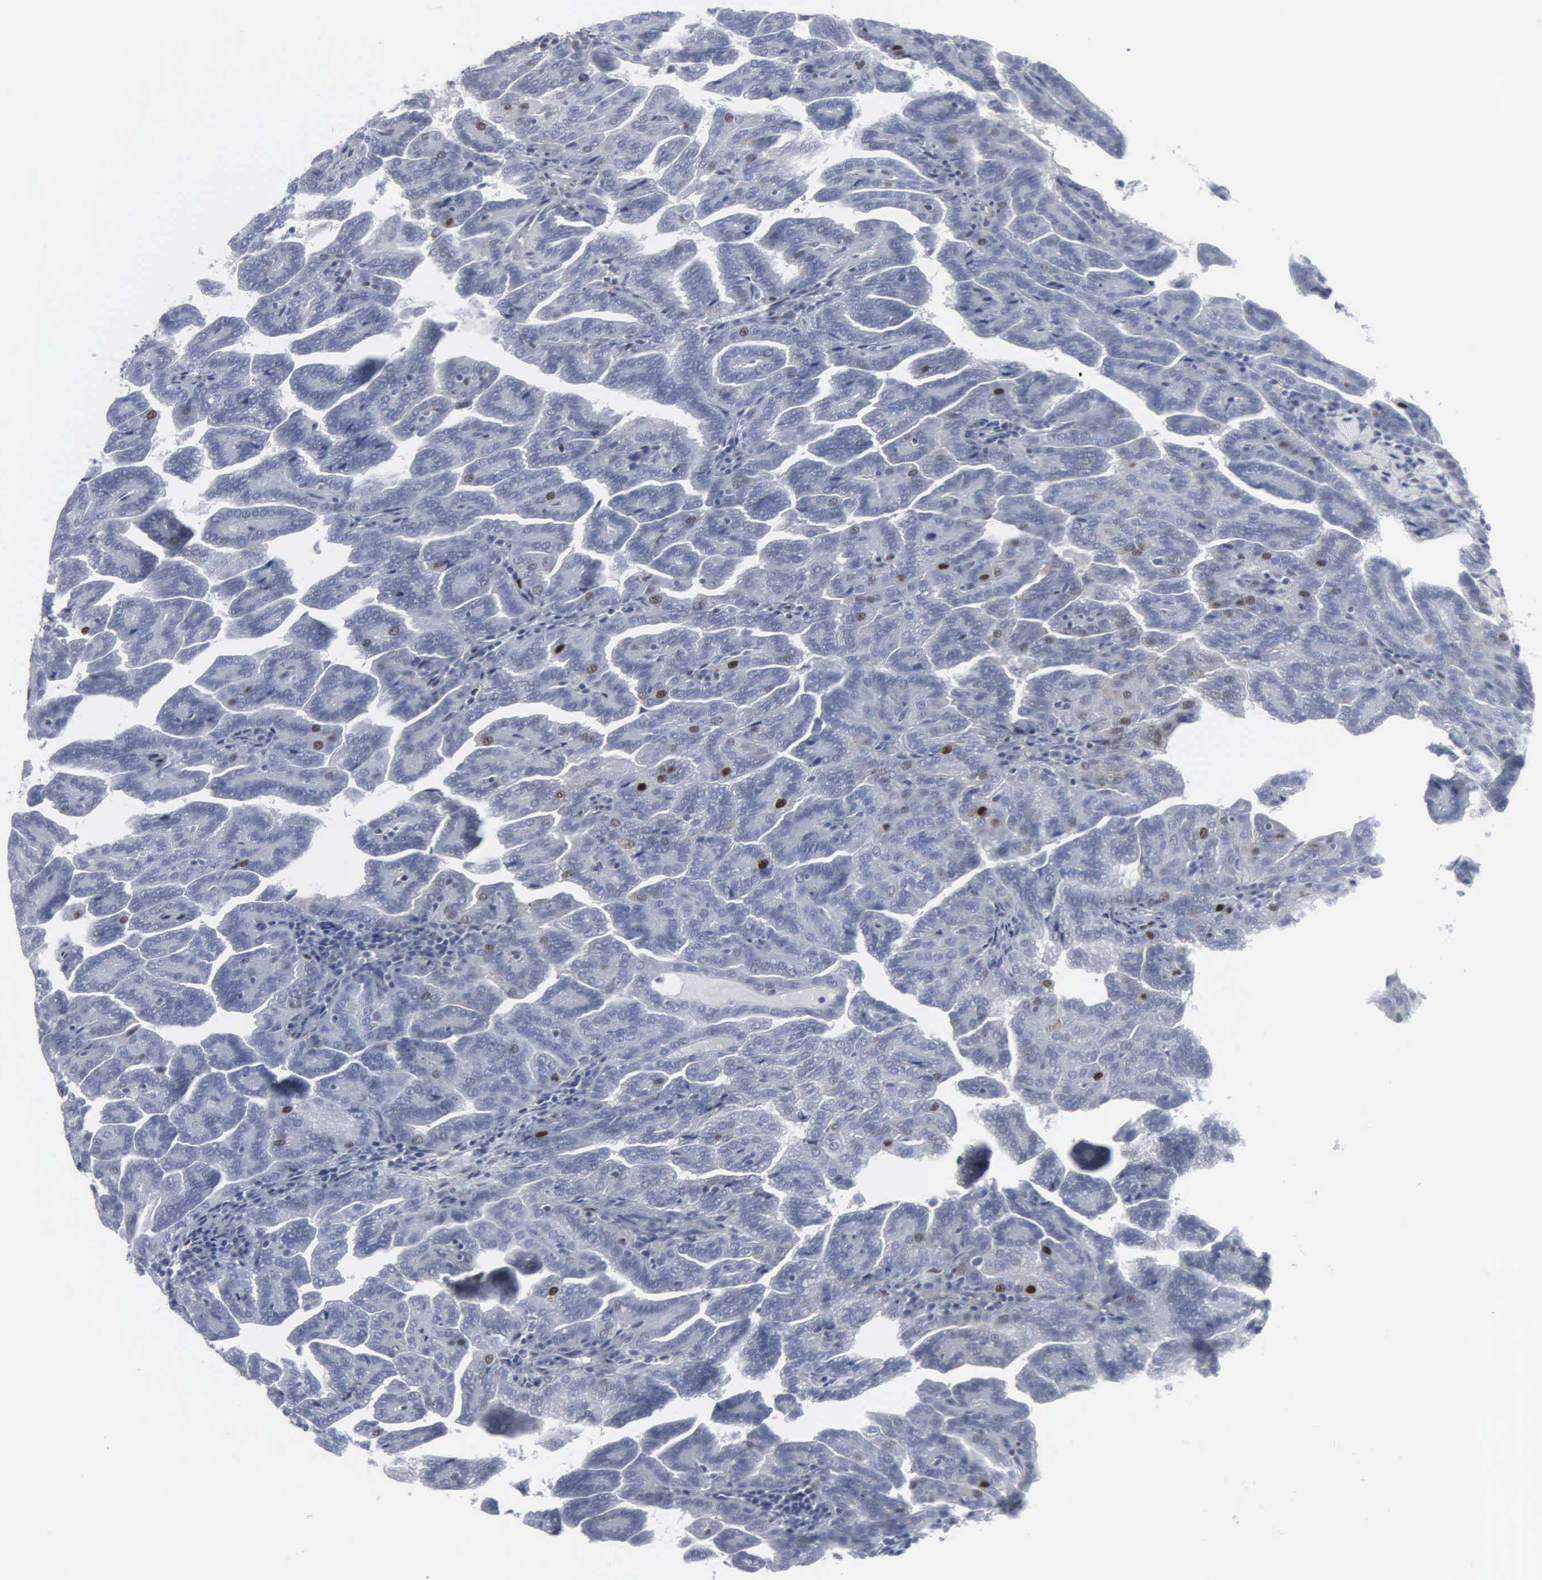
{"staining": {"intensity": "negative", "quantity": "none", "location": "none"}, "tissue": "renal cancer", "cell_type": "Tumor cells", "image_type": "cancer", "snomed": [{"axis": "morphology", "description": "Adenocarcinoma, NOS"}, {"axis": "topography", "description": "Kidney"}], "caption": "Immunohistochemistry of renal adenocarcinoma exhibits no positivity in tumor cells.", "gene": "CCND3", "patient": {"sex": "male", "age": 61}}